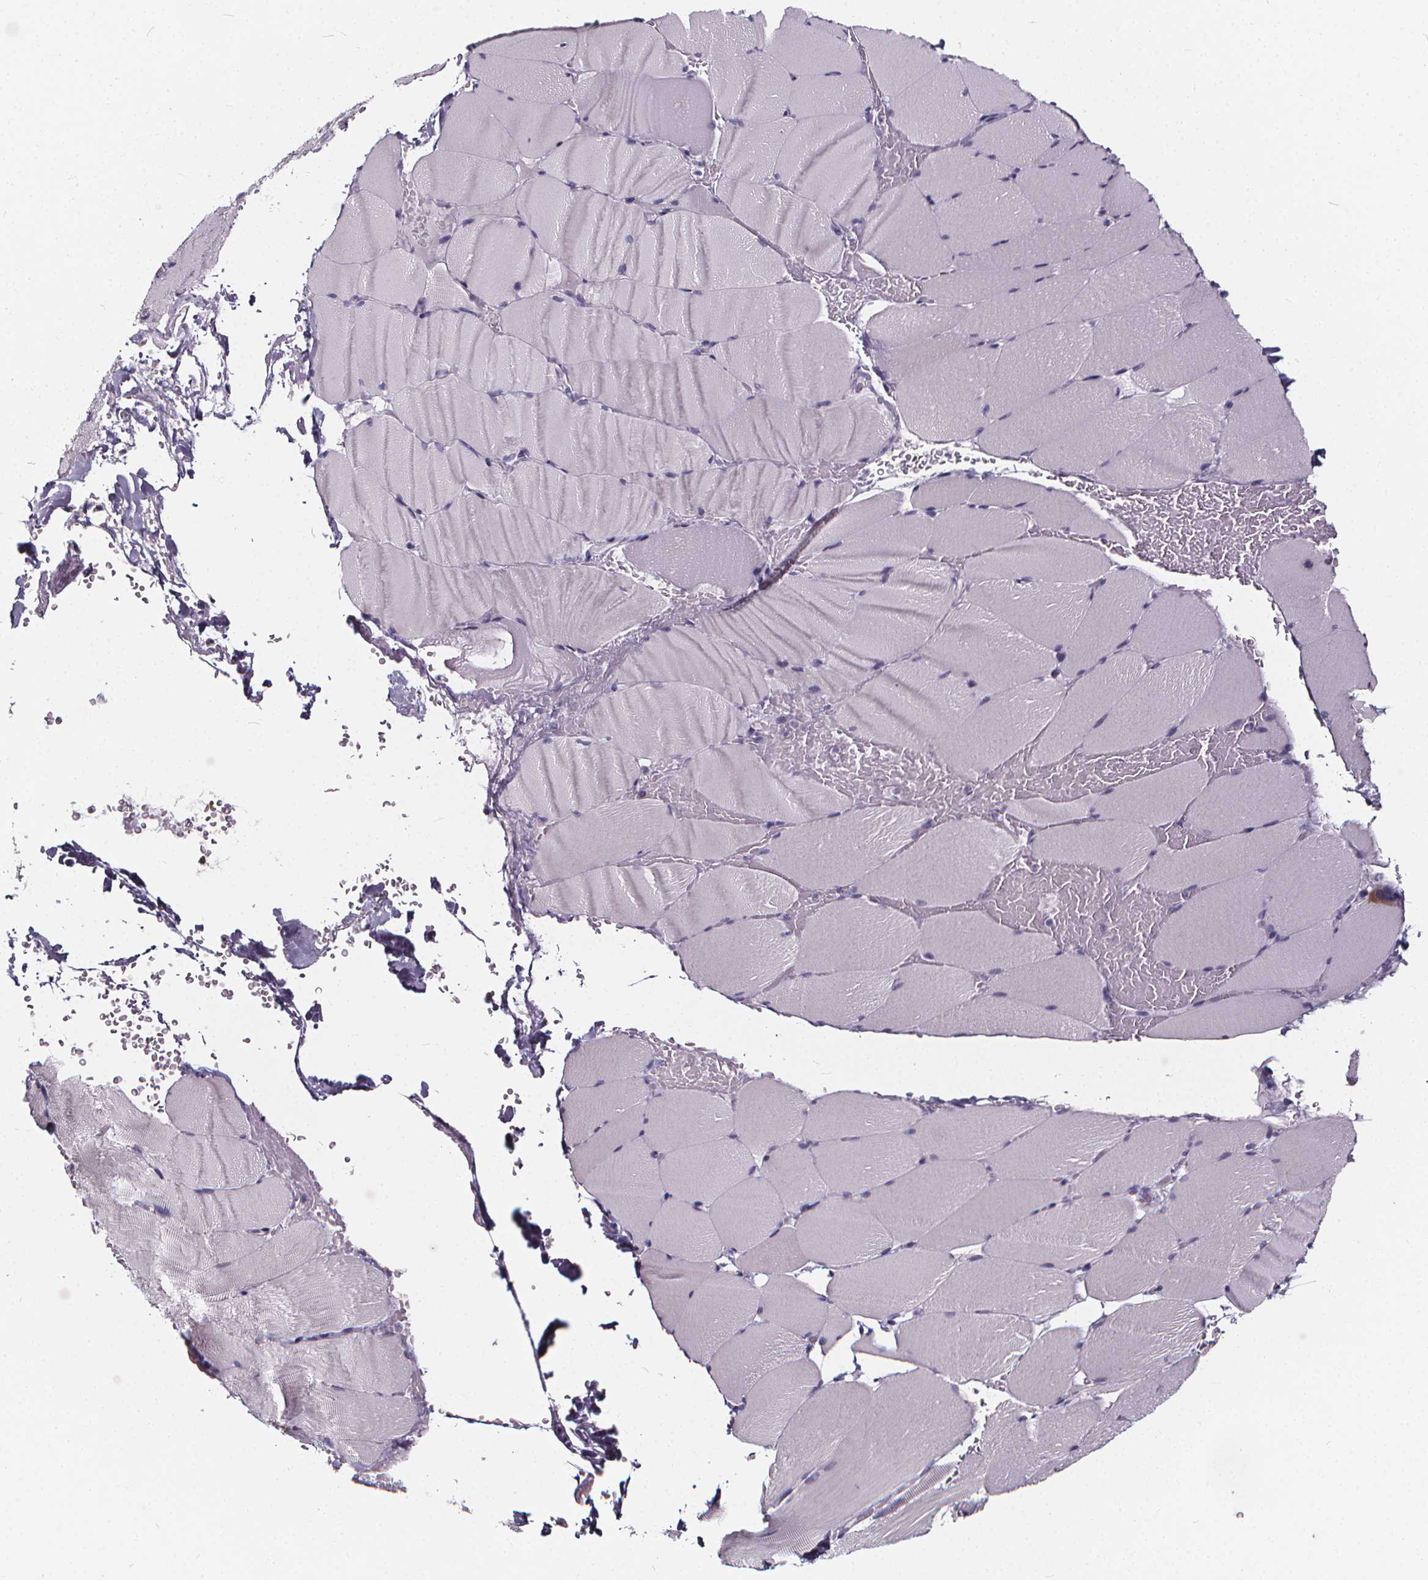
{"staining": {"intensity": "negative", "quantity": "none", "location": "none"}, "tissue": "skeletal muscle", "cell_type": "Myocytes", "image_type": "normal", "snomed": [{"axis": "morphology", "description": "Normal tissue, NOS"}, {"axis": "topography", "description": "Skeletal muscle"}], "caption": "High magnification brightfield microscopy of normal skeletal muscle stained with DAB (3,3'-diaminobenzidine) (brown) and counterstained with hematoxylin (blue): myocytes show no significant positivity.", "gene": "SPEF2", "patient": {"sex": "female", "age": 37}}